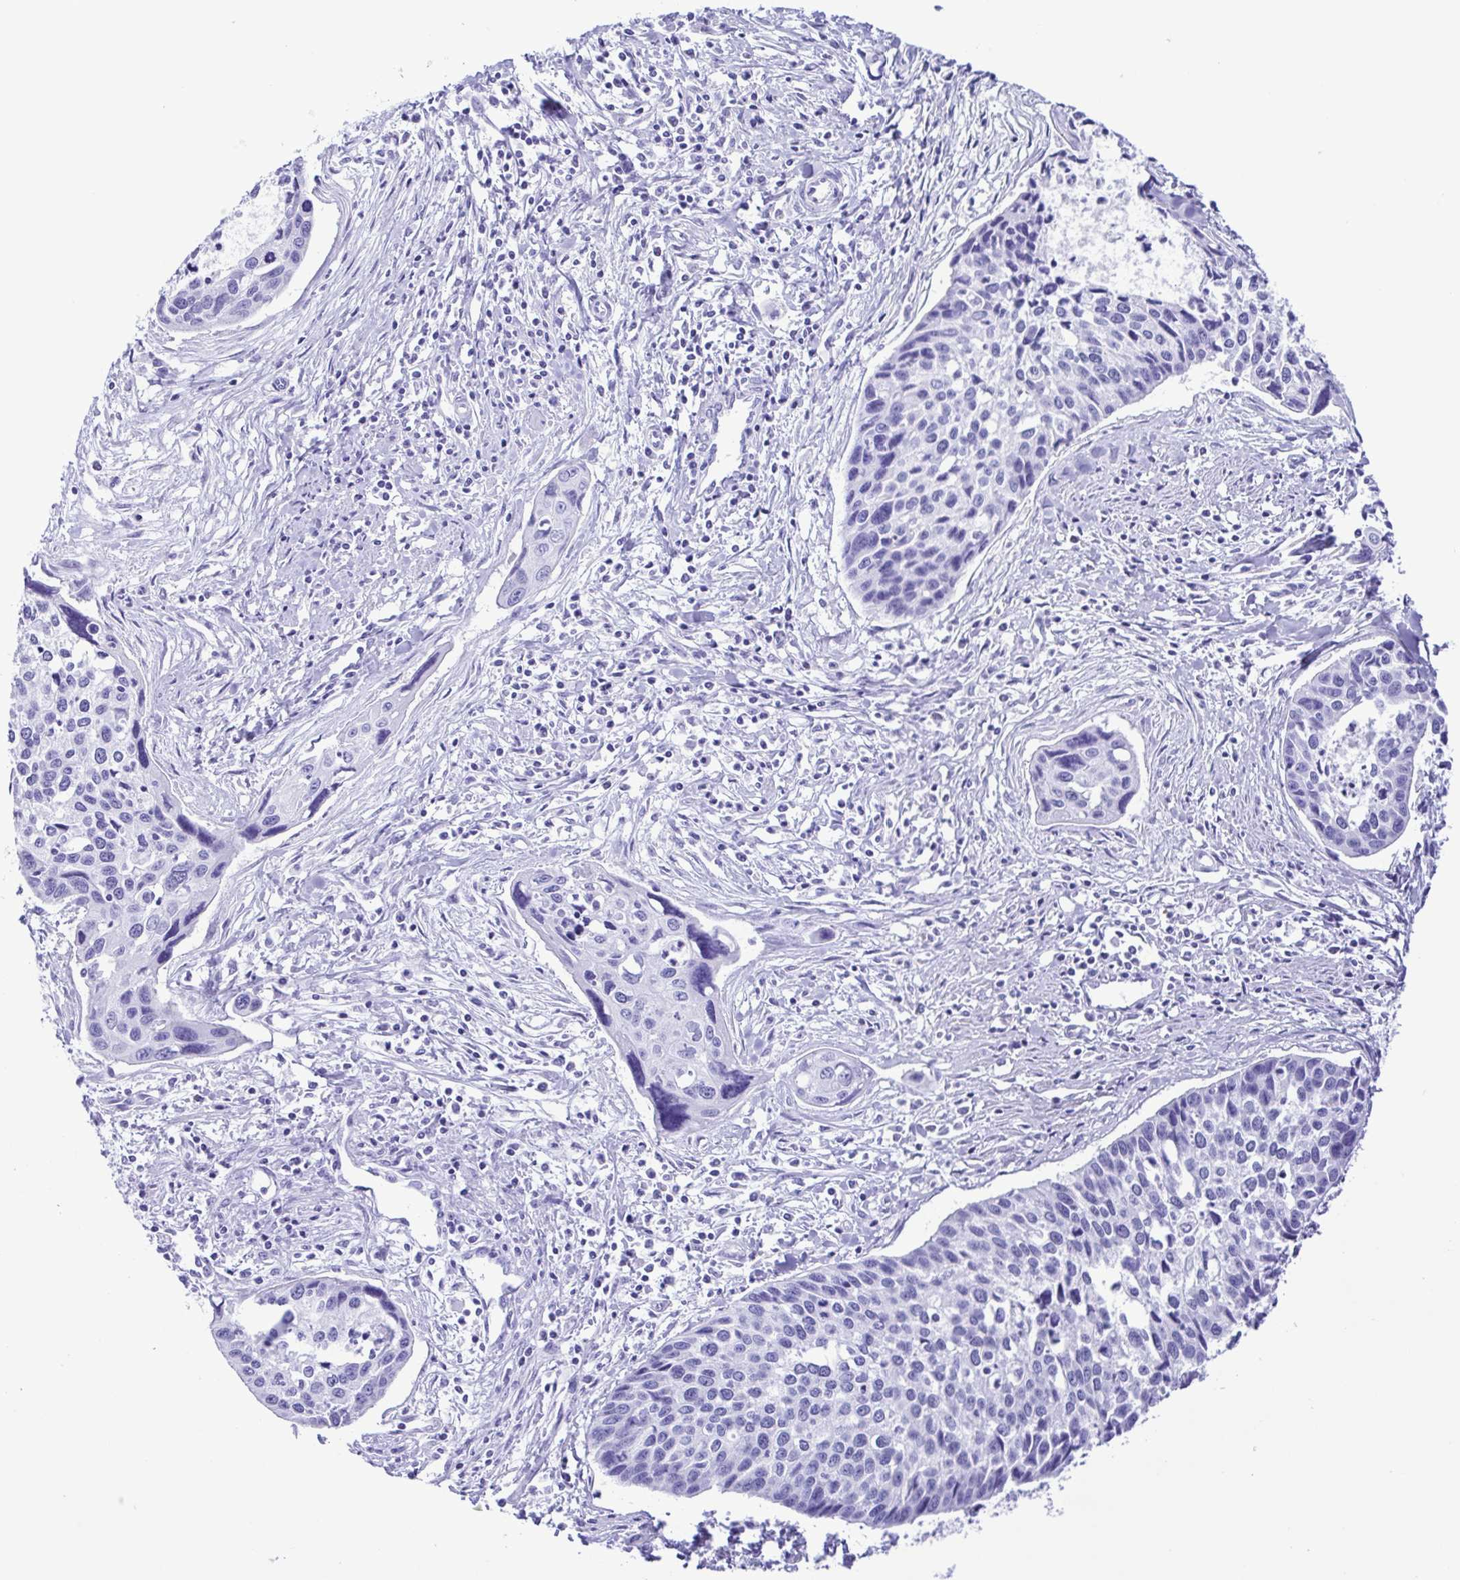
{"staining": {"intensity": "negative", "quantity": "none", "location": "none"}, "tissue": "cervical cancer", "cell_type": "Tumor cells", "image_type": "cancer", "snomed": [{"axis": "morphology", "description": "Squamous cell carcinoma, NOS"}, {"axis": "topography", "description": "Cervix"}], "caption": "Cervical squamous cell carcinoma stained for a protein using IHC shows no positivity tumor cells.", "gene": "SYT1", "patient": {"sex": "female", "age": 31}}